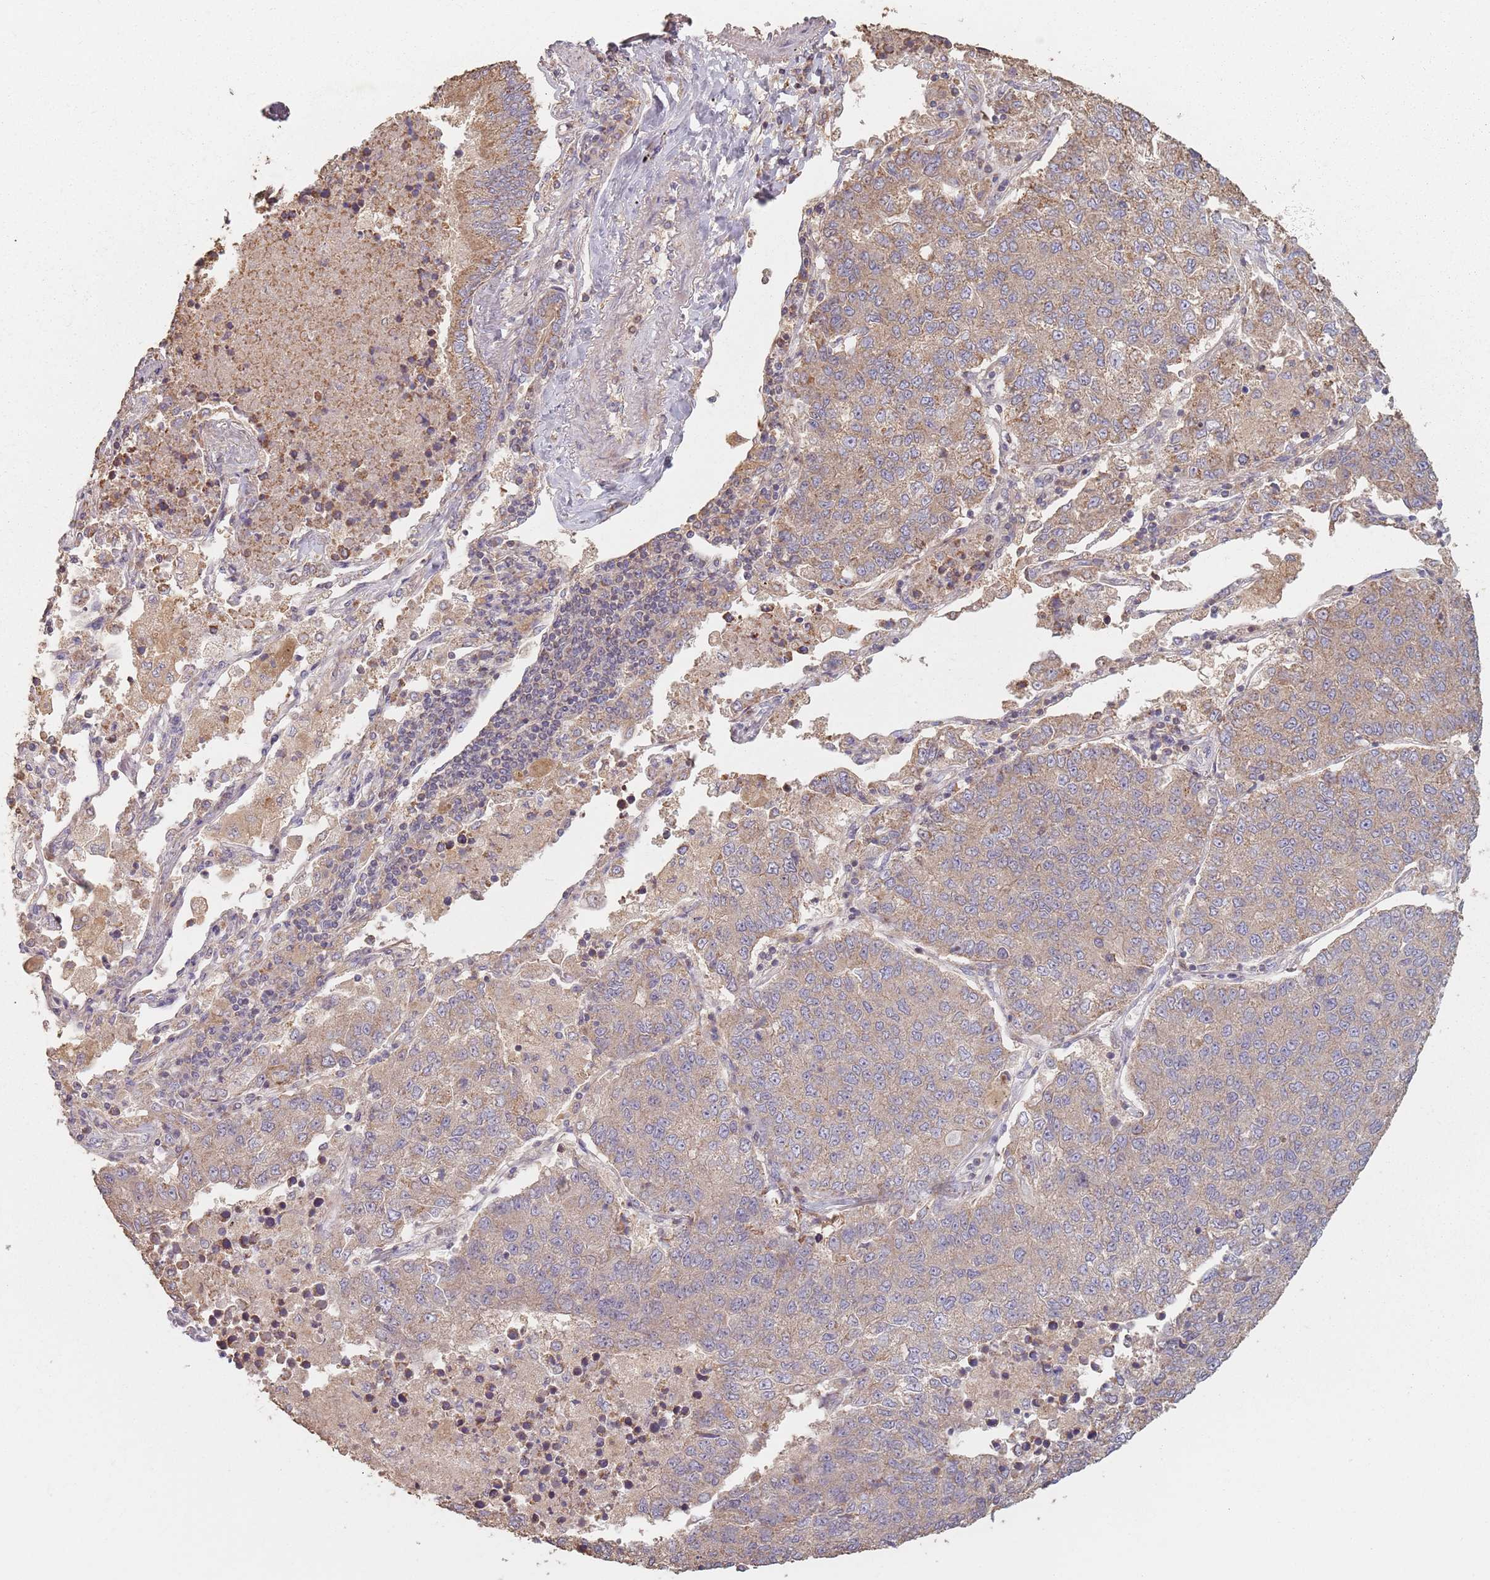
{"staining": {"intensity": "weak", "quantity": ">75%", "location": "cytoplasmic/membranous"}, "tissue": "lung cancer", "cell_type": "Tumor cells", "image_type": "cancer", "snomed": [{"axis": "morphology", "description": "Squamous cell carcinoma, NOS"}, {"axis": "topography", "description": "Lung"}], "caption": "Lung squamous cell carcinoma was stained to show a protein in brown. There is low levels of weak cytoplasmic/membranous expression in about >75% of tumor cells. Using DAB (brown) and hematoxylin (blue) stains, captured at high magnification using brightfield microscopy.", "gene": "VPS52", "patient": {"sex": "female", "age": 70}}